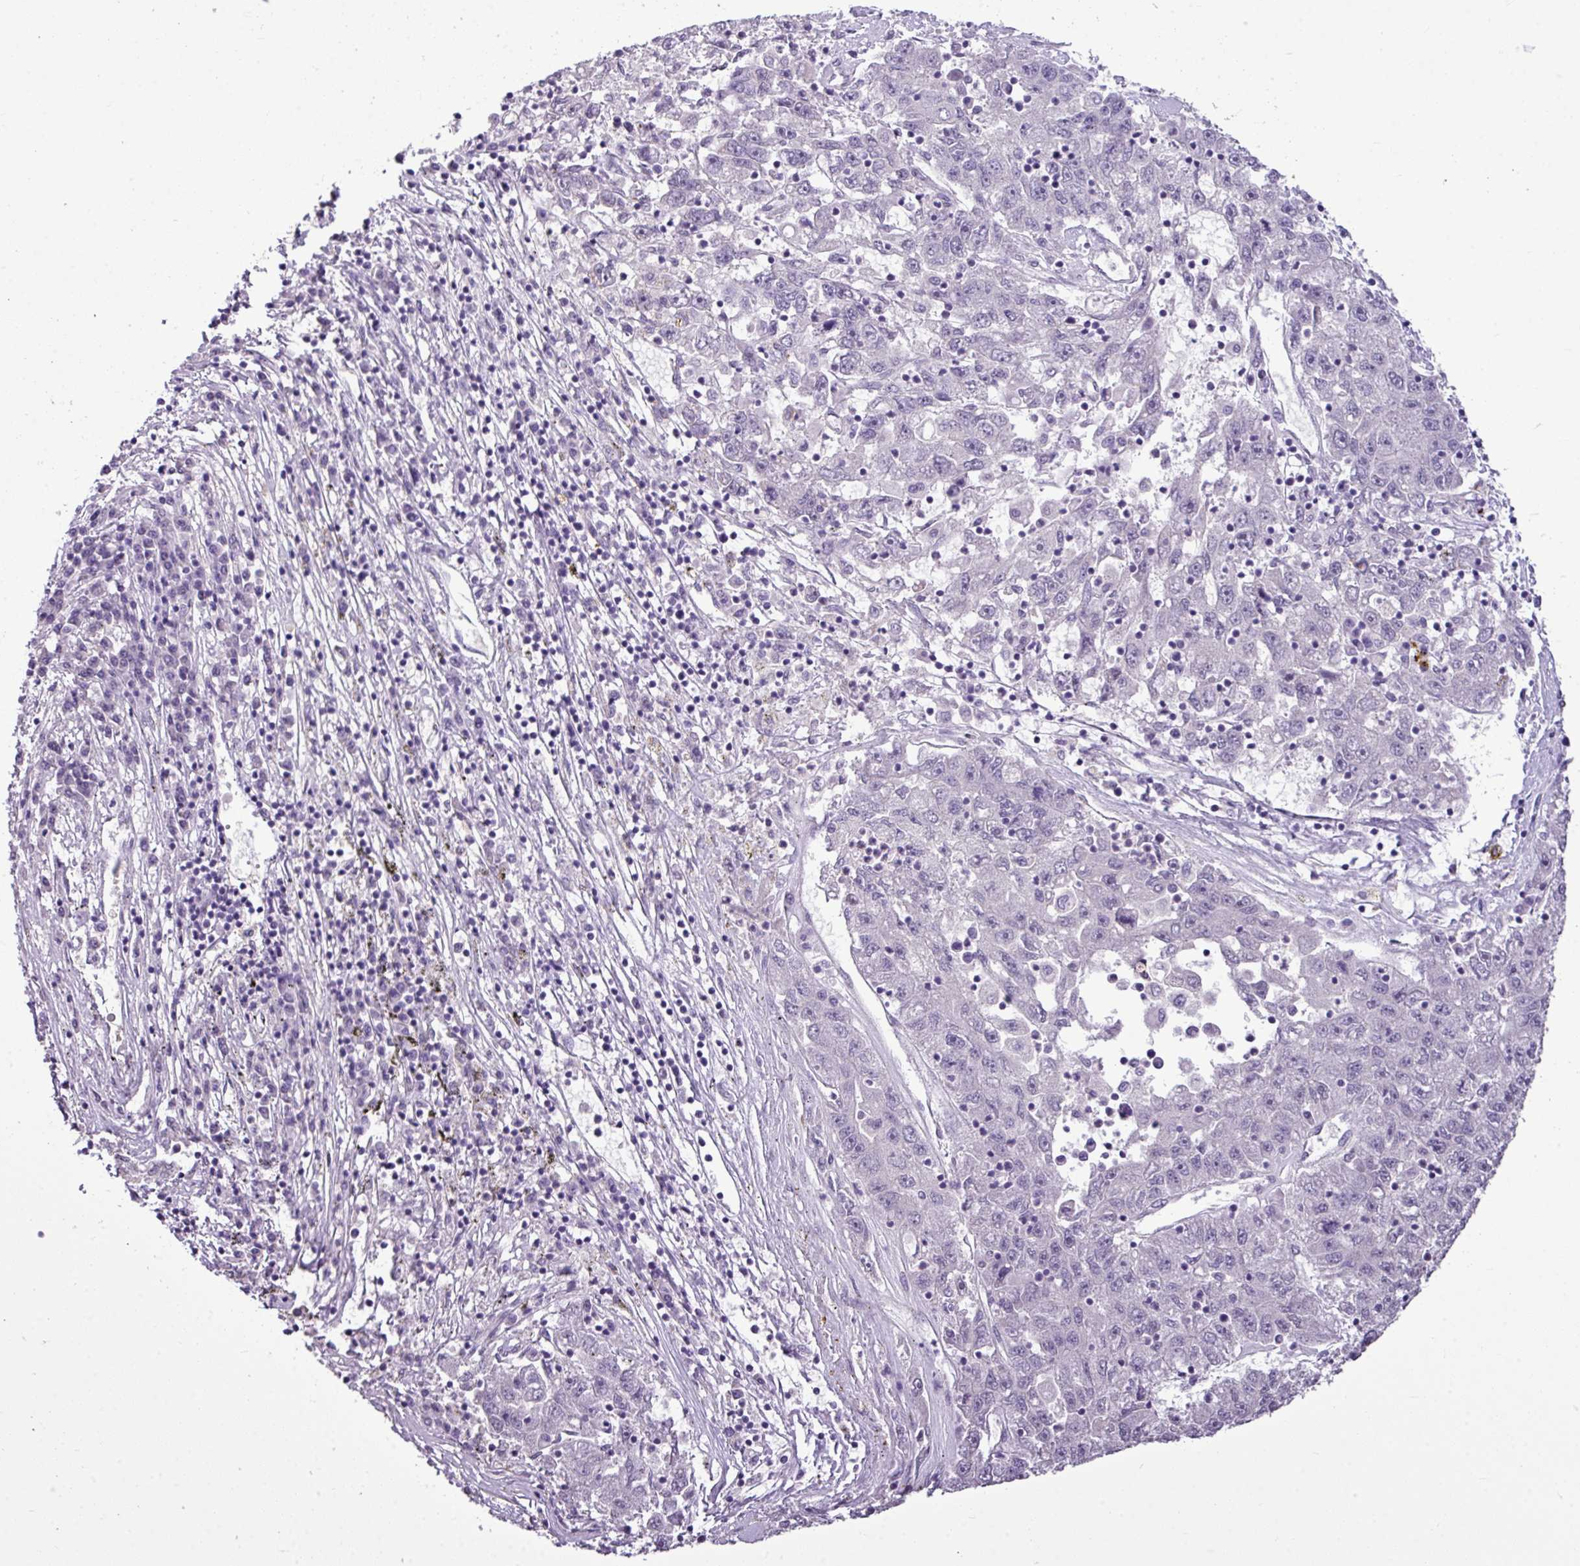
{"staining": {"intensity": "negative", "quantity": "none", "location": "none"}, "tissue": "liver cancer", "cell_type": "Tumor cells", "image_type": "cancer", "snomed": [{"axis": "morphology", "description": "Carcinoma, Hepatocellular, NOS"}, {"axis": "topography", "description": "Liver"}], "caption": "Protein analysis of liver cancer (hepatocellular carcinoma) demonstrates no significant positivity in tumor cells. (DAB immunohistochemistry visualized using brightfield microscopy, high magnification).", "gene": "ALDH2", "patient": {"sex": "male", "age": 49}}